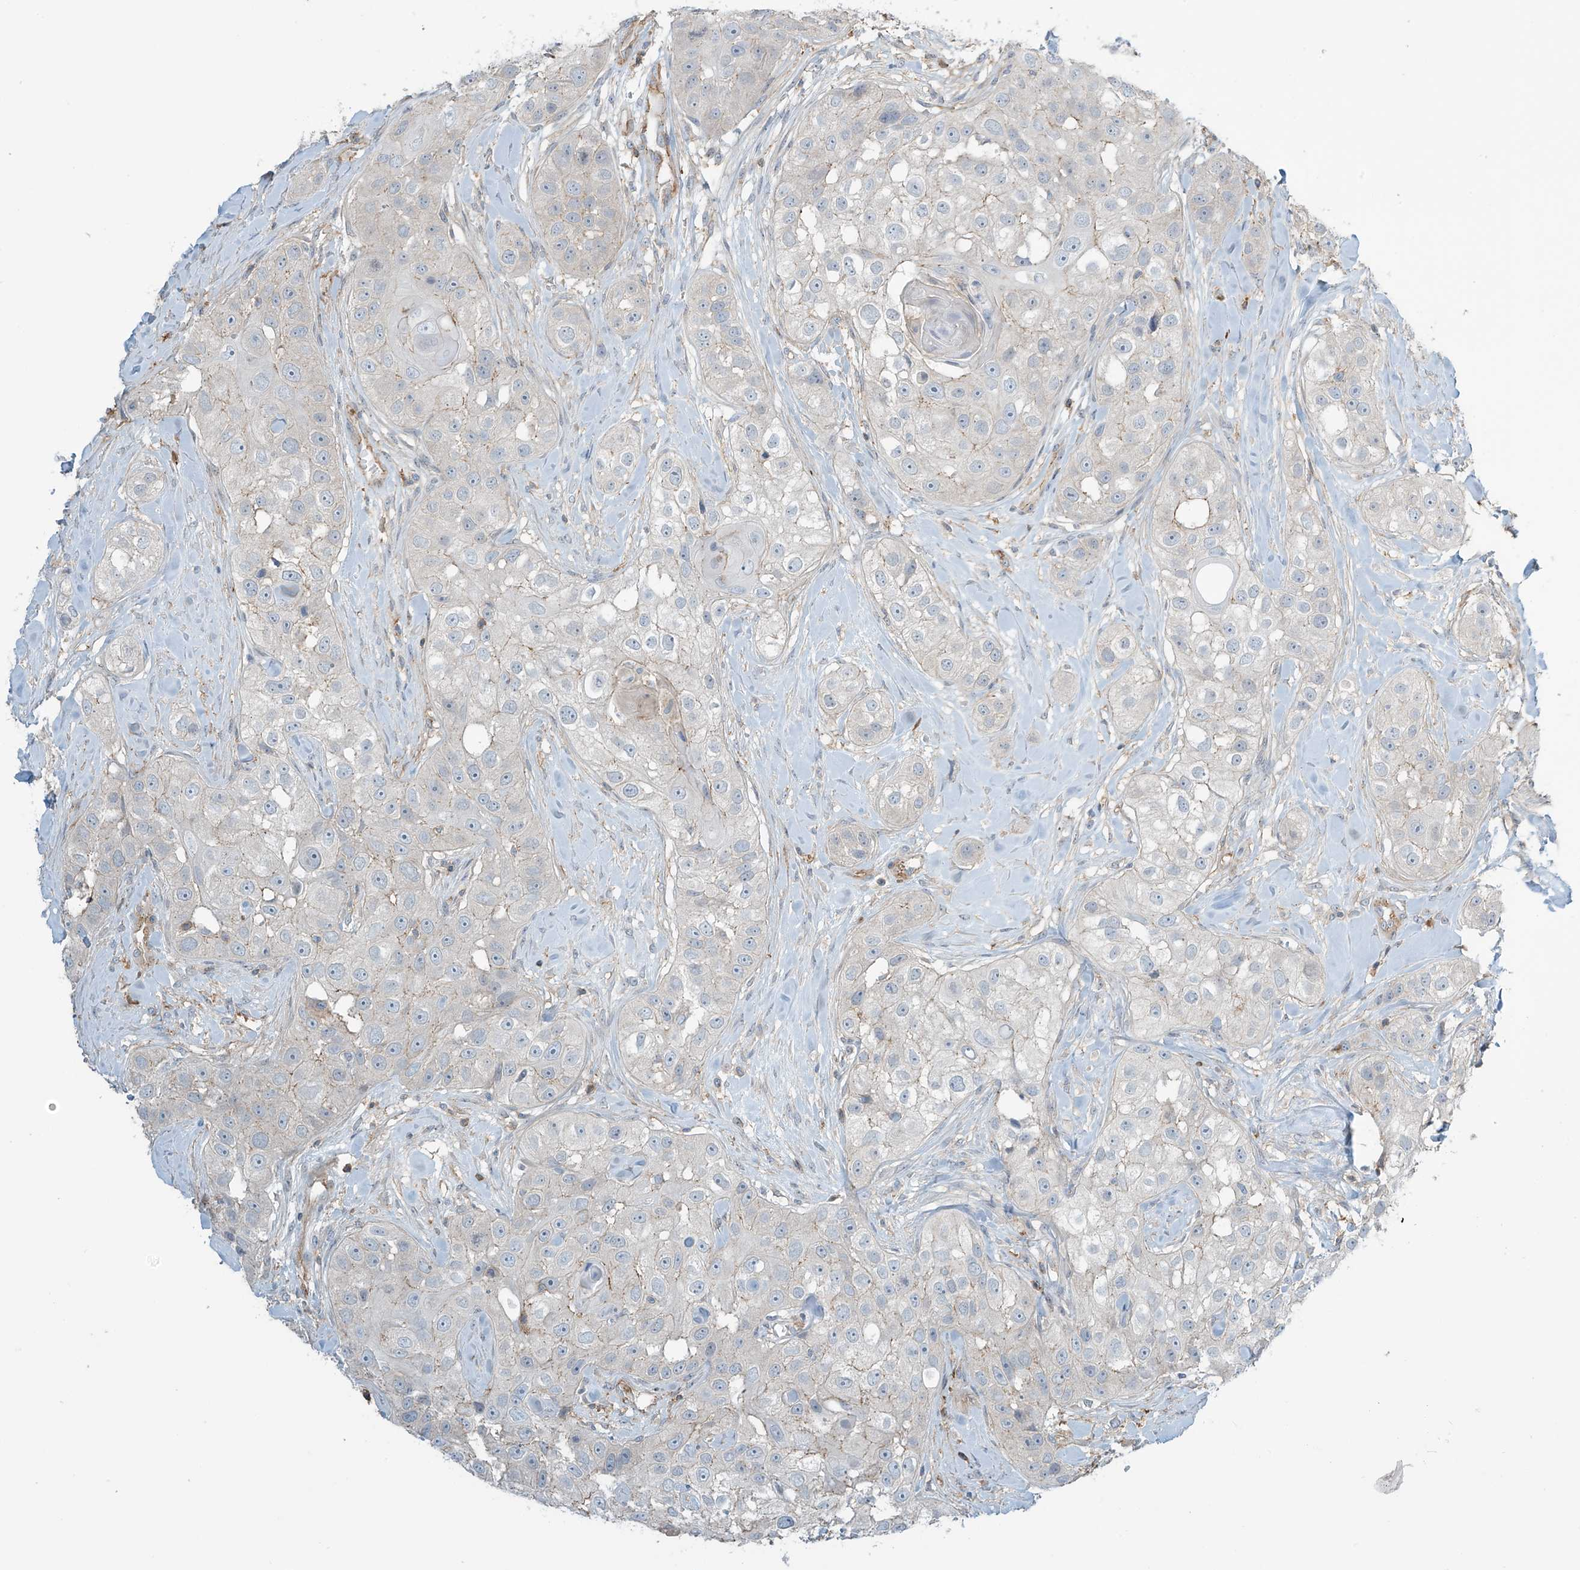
{"staining": {"intensity": "negative", "quantity": "none", "location": "none"}, "tissue": "head and neck cancer", "cell_type": "Tumor cells", "image_type": "cancer", "snomed": [{"axis": "morphology", "description": "Normal tissue, NOS"}, {"axis": "morphology", "description": "Squamous cell carcinoma, NOS"}, {"axis": "topography", "description": "Skeletal muscle"}, {"axis": "topography", "description": "Head-Neck"}], "caption": "Tumor cells show no significant expression in head and neck cancer. (Brightfield microscopy of DAB IHC at high magnification).", "gene": "SLC9A2", "patient": {"sex": "male", "age": 51}}